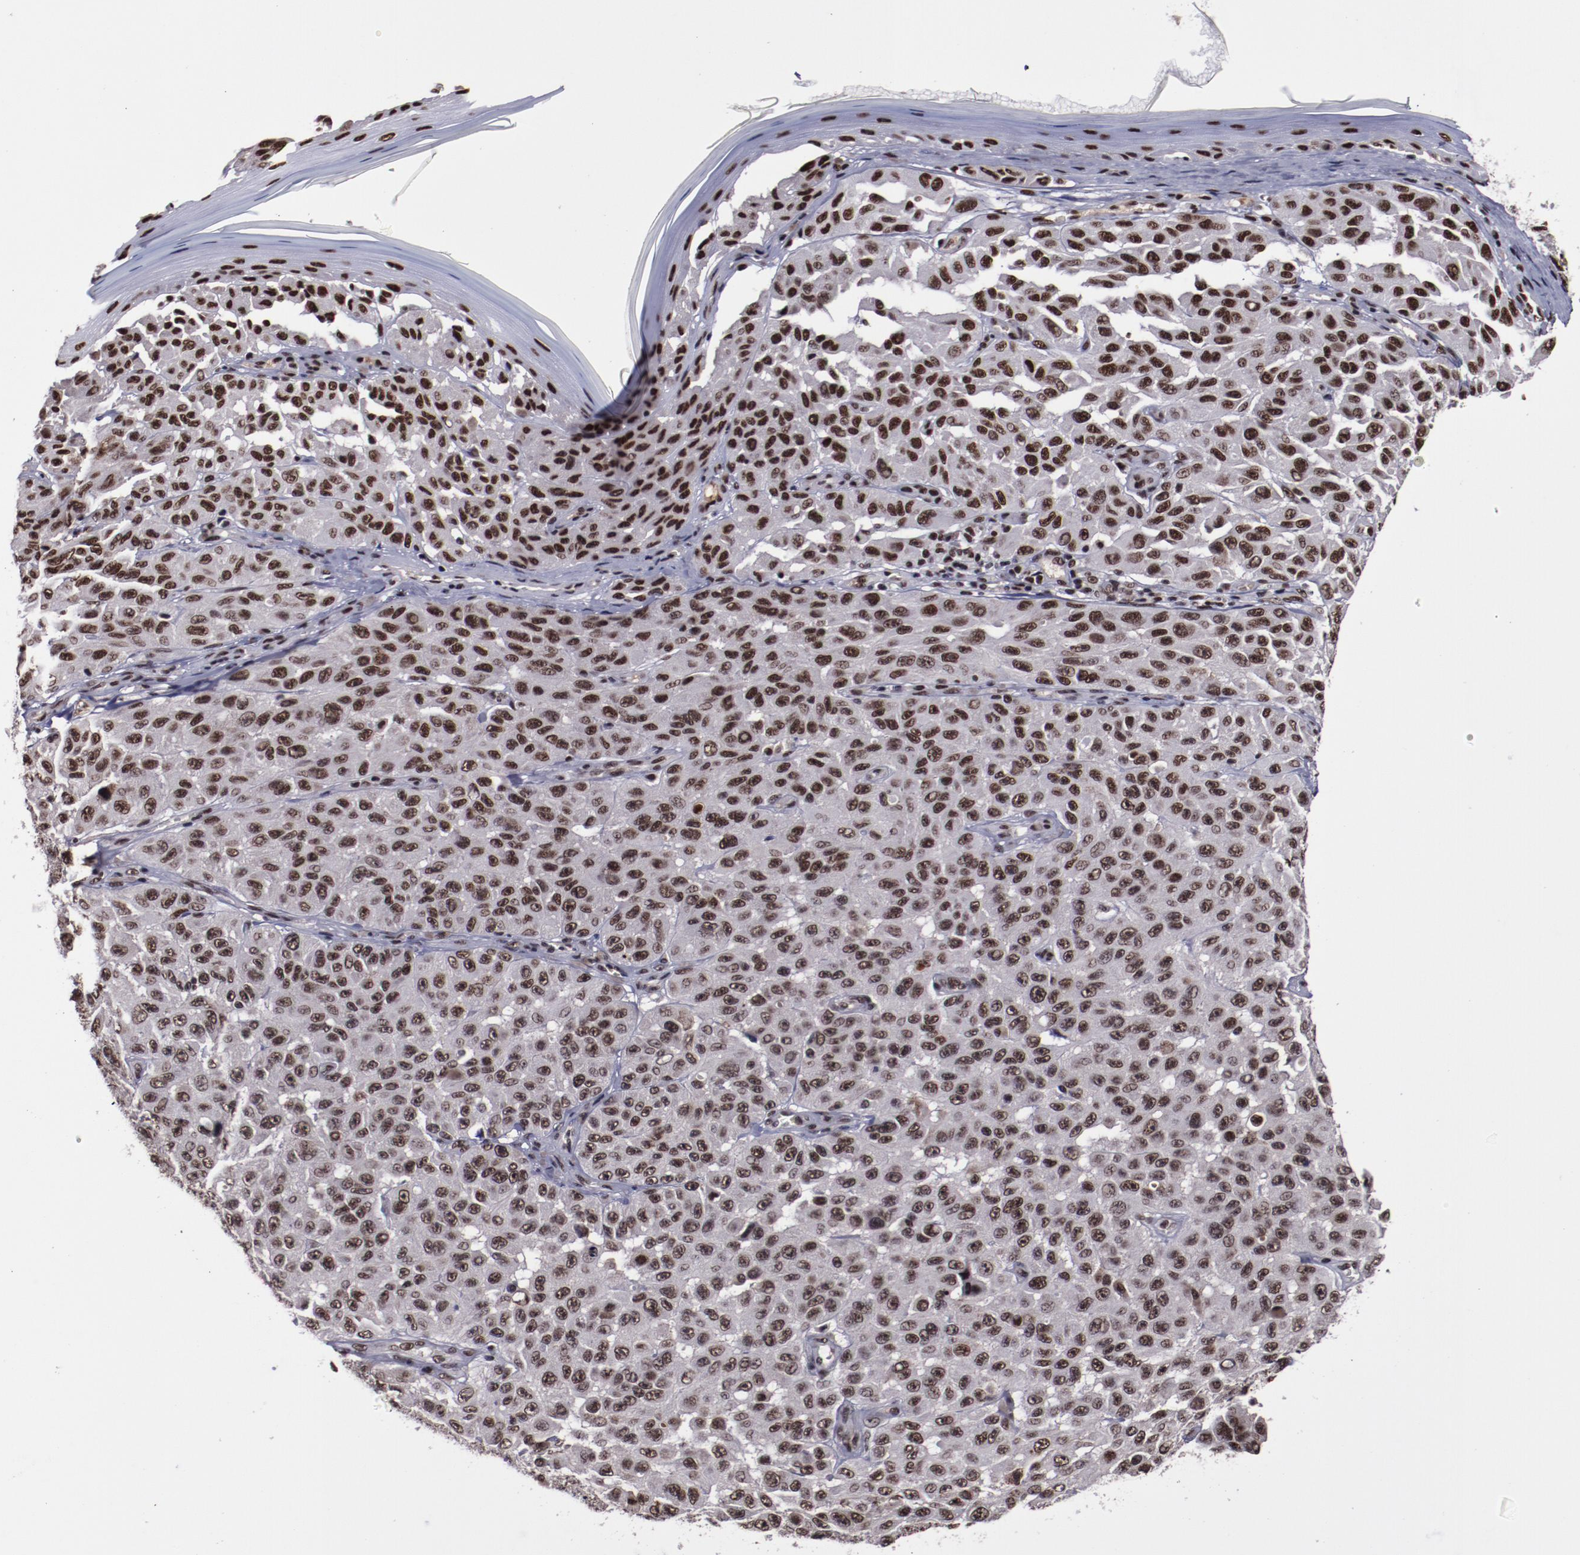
{"staining": {"intensity": "strong", "quantity": ">75%", "location": "nuclear"}, "tissue": "melanoma", "cell_type": "Tumor cells", "image_type": "cancer", "snomed": [{"axis": "morphology", "description": "Malignant melanoma, NOS"}, {"axis": "topography", "description": "Skin"}], "caption": "Immunohistochemistry micrograph of neoplastic tissue: melanoma stained using immunohistochemistry displays high levels of strong protein expression localized specifically in the nuclear of tumor cells, appearing as a nuclear brown color.", "gene": "ERH", "patient": {"sex": "male", "age": 30}}